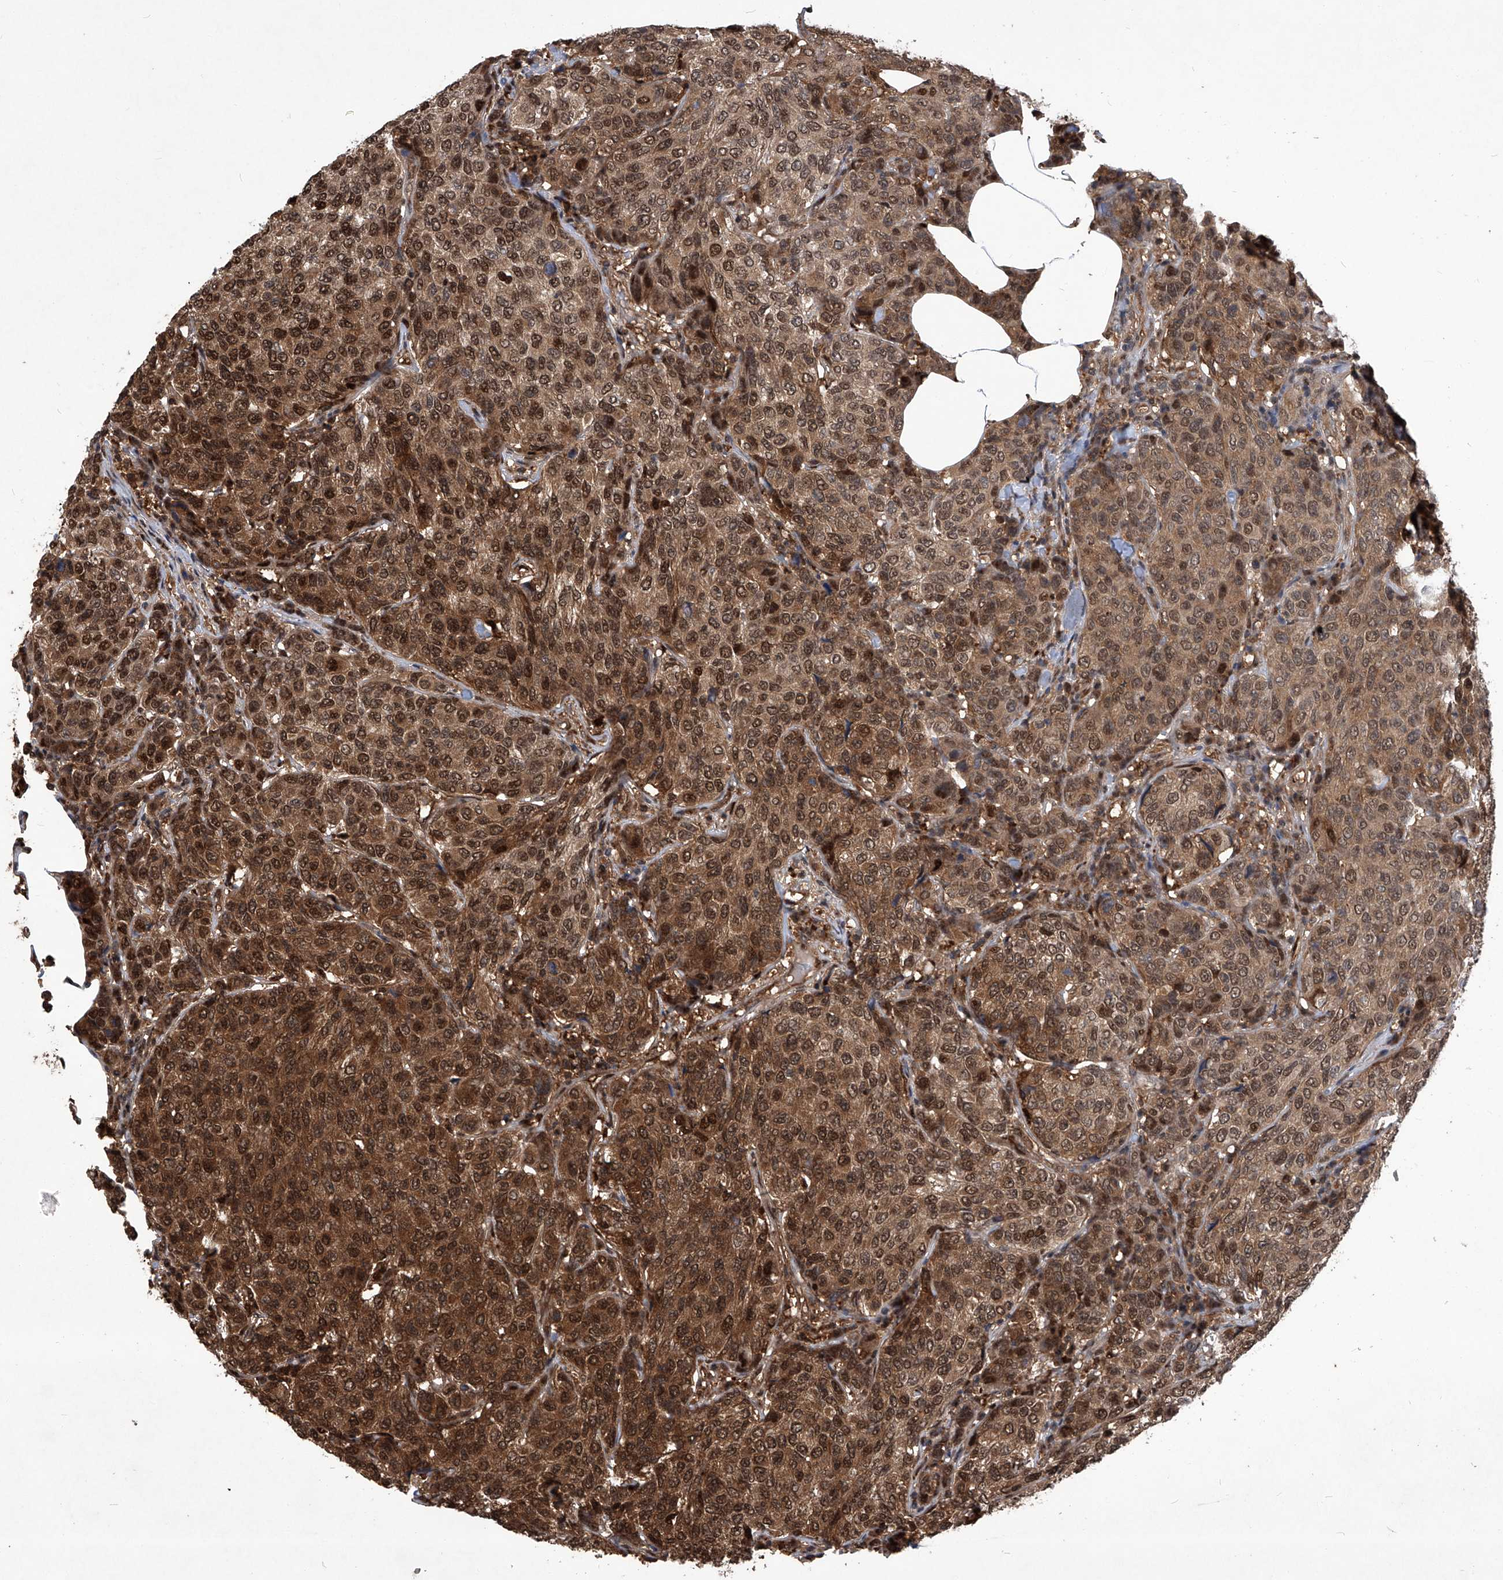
{"staining": {"intensity": "strong", "quantity": ">75%", "location": "cytoplasmic/membranous,nuclear"}, "tissue": "breast cancer", "cell_type": "Tumor cells", "image_type": "cancer", "snomed": [{"axis": "morphology", "description": "Duct carcinoma"}, {"axis": "topography", "description": "Breast"}], "caption": "Breast cancer (infiltrating ductal carcinoma) was stained to show a protein in brown. There is high levels of strong cytoplasmic/membranous and nuclear positivity in about >75% of tumor cells.", "gene": "PSMB1", "patient": {"sex": "female", "age": 55}}